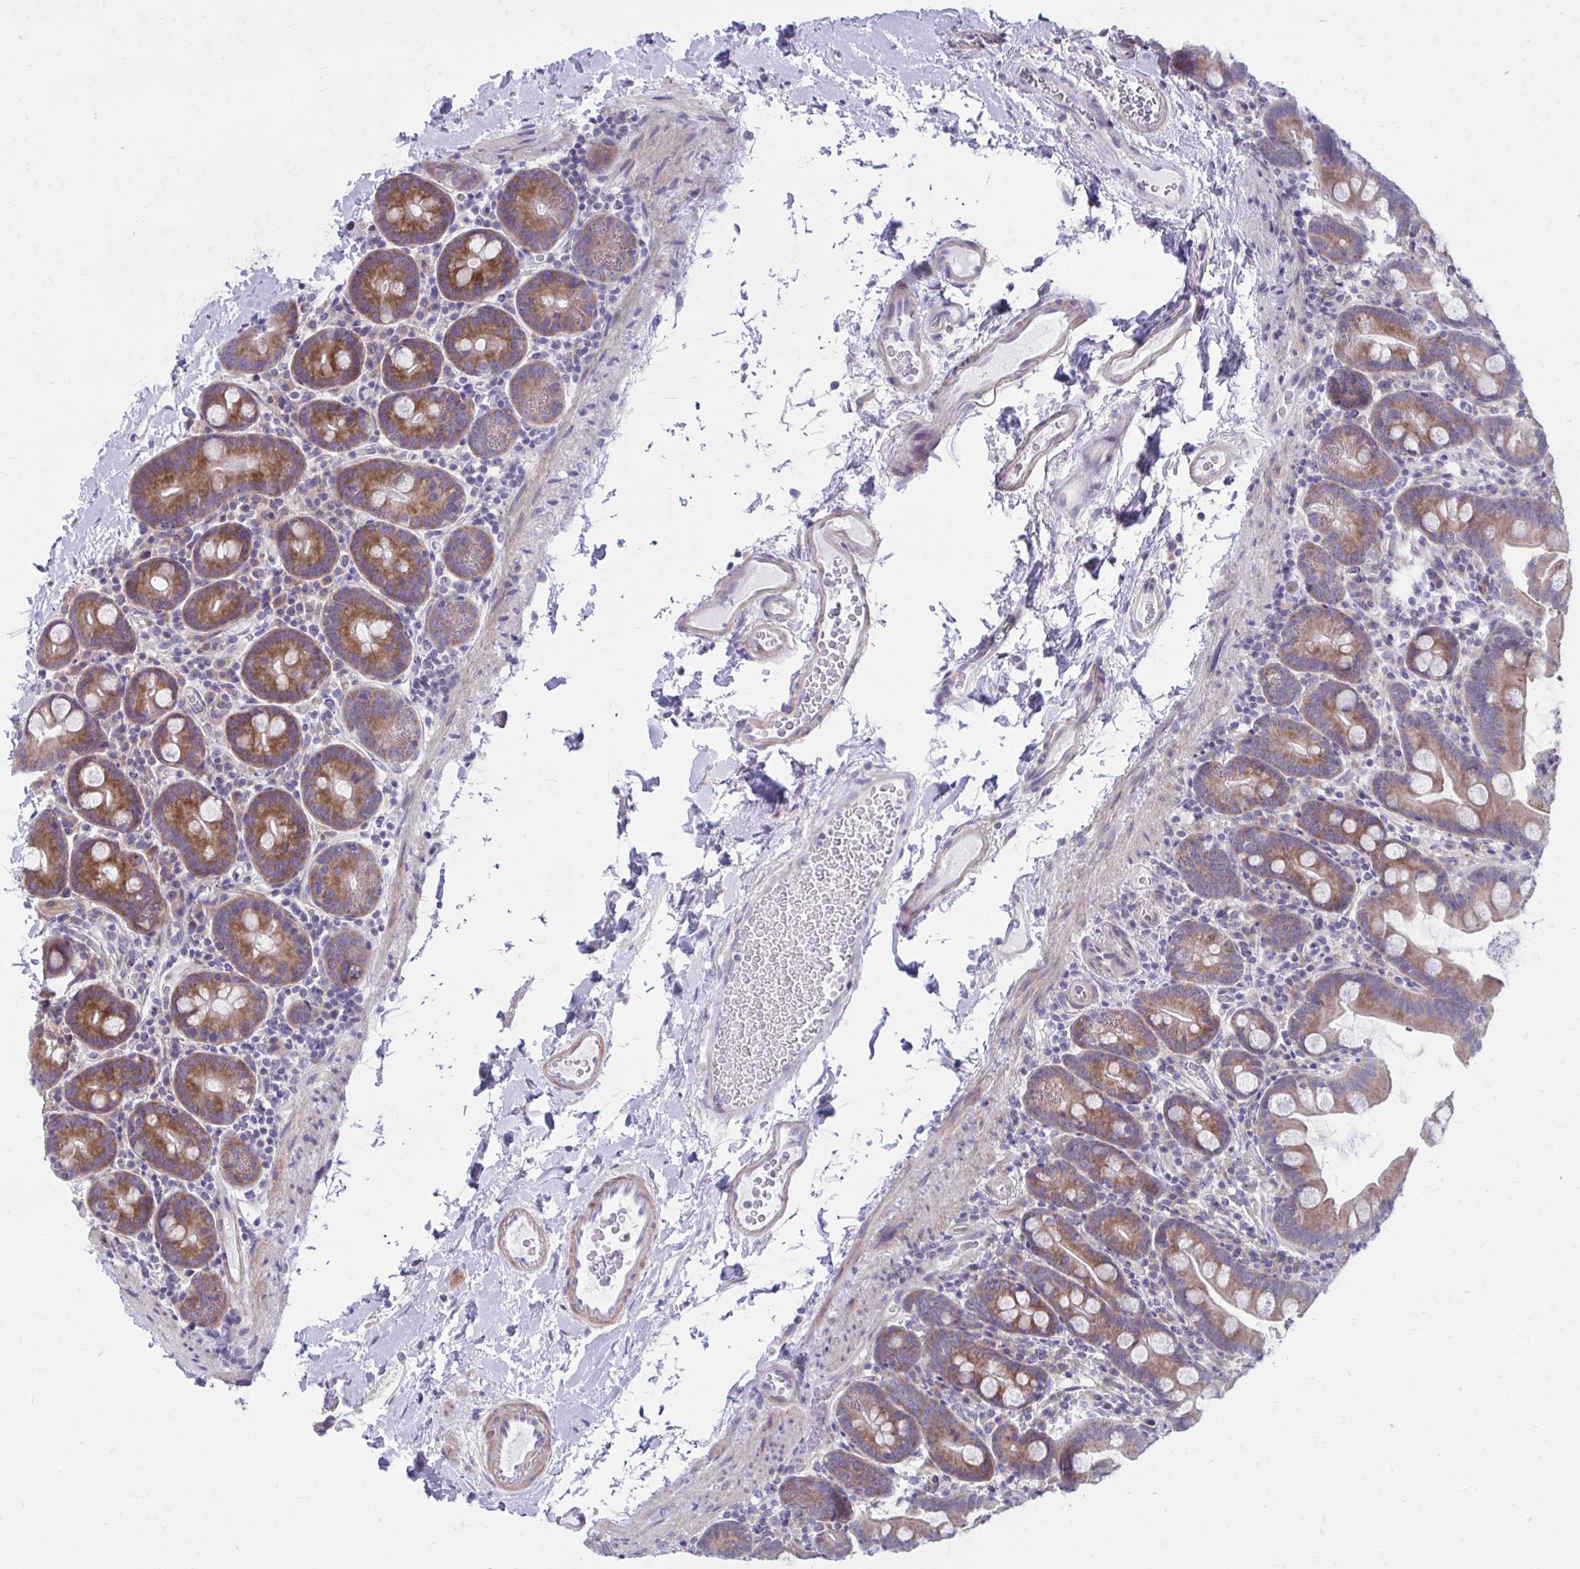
{"staining": {"intensity": "moderate", "quantity": ">75%", "location": "cytoplasmic/membranous"}, "tissue": "small intestine", "cell_type": "Glandular cells", "image_type": "normal", "snomed": [{"axis": "morphology", "description": "Normal tissue, NOS"}, {"axis": "topography", "description": "Small intestine"}], "caption": "A high-resolution photomicrograph shows immunohistochemistry (IHC) staining of normal small intestine, which displays moderate cytoplasmic/membranous positivity in approximately >75% of glandular cells.", "gene": "GIGYF2", "patient": {"sex": "female", "age": 68}}